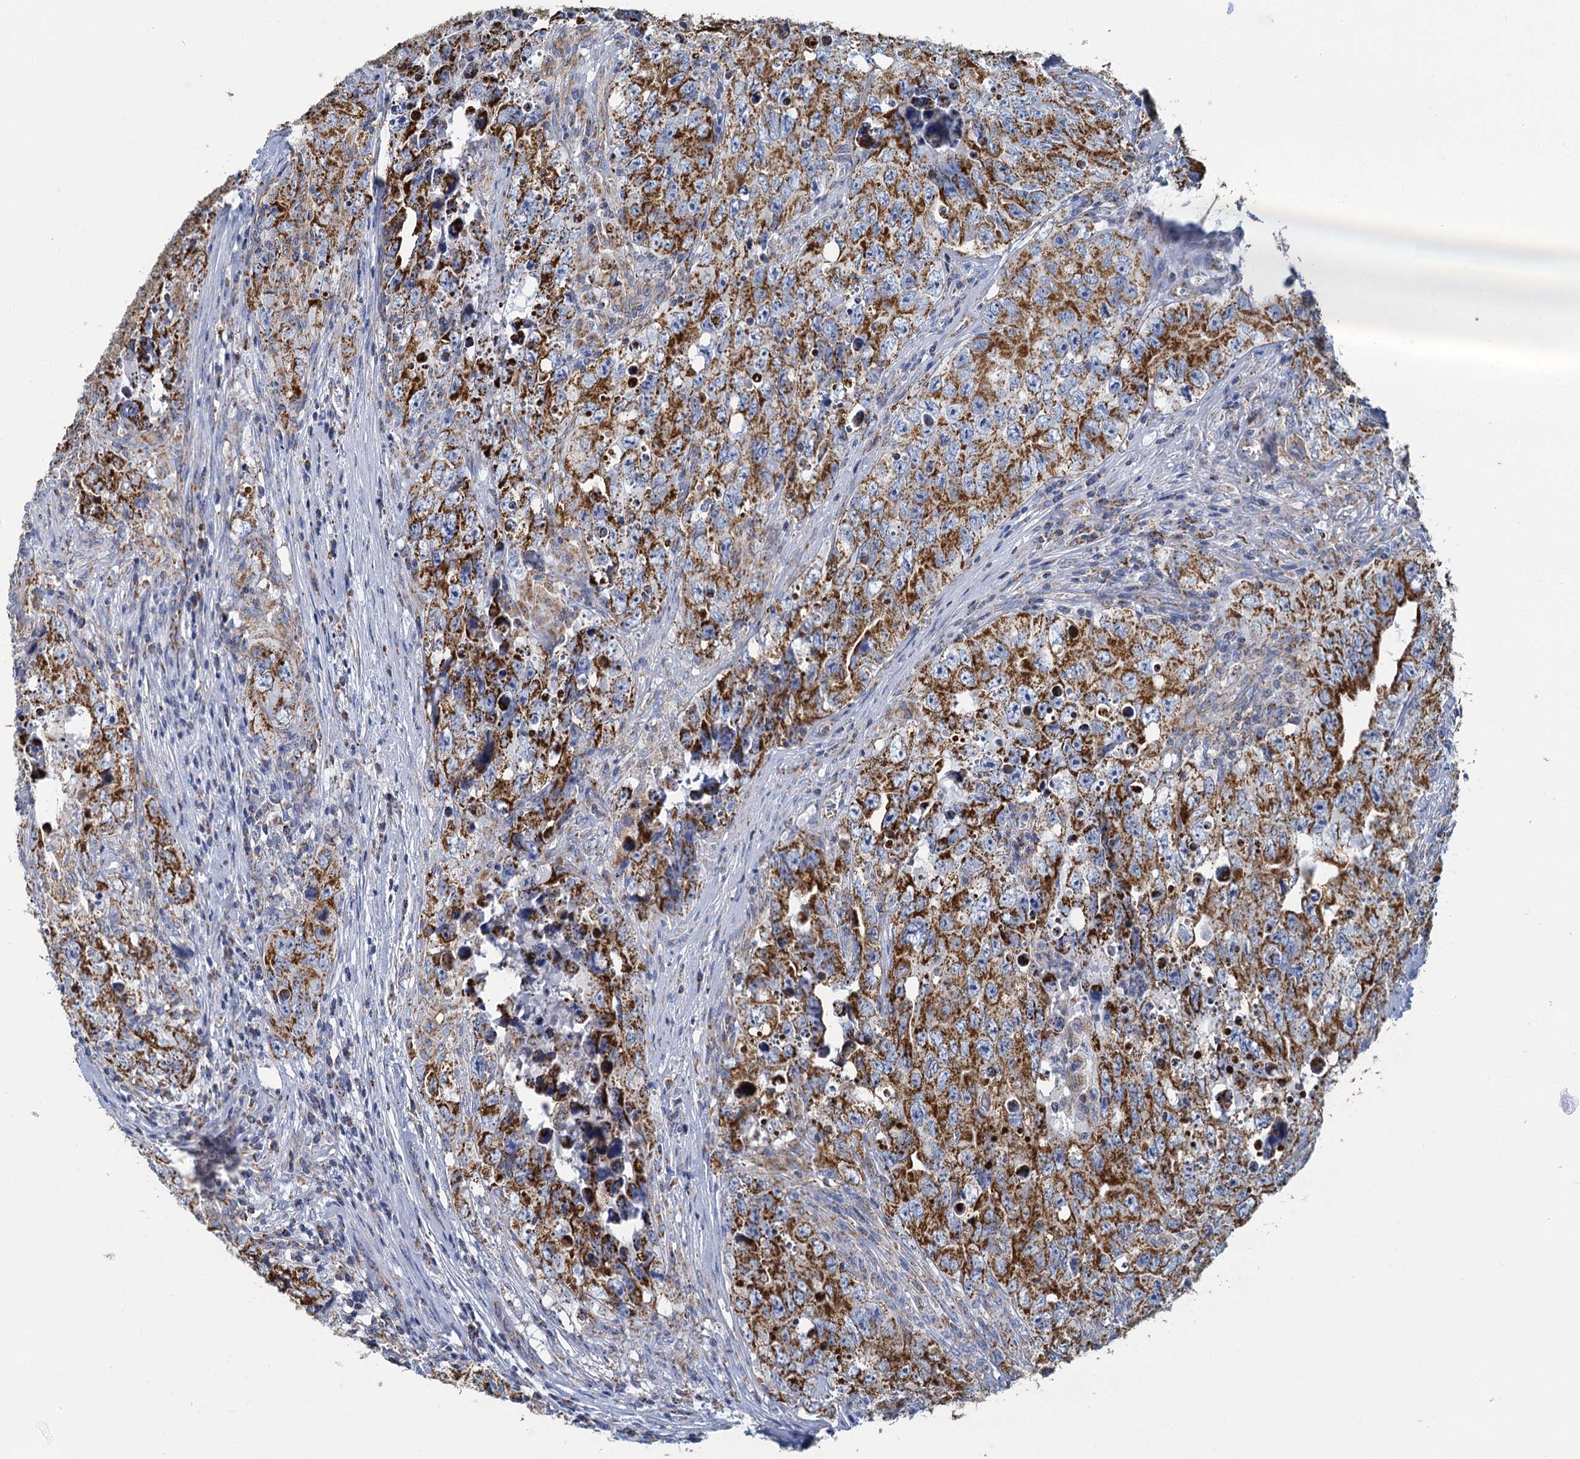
{"staining": {"intensity": "strong", "quantity": ">75%", "location": "cytoplasmic/membranous"}, "tissue": "testis cancer", "cell_type": "Tumor cells", "image_type": "cancer", "snomed": [{"axis": "morphology", "description": "Seminoma, NOS"}, {"axis": "morphology", "description": "Carcinoma, Embryonal, NOS"}, {"axis": "topography", "description": "Testis"}], "caption": "The image reveals staining of testis cancer, revealing strong cytoplasmic/membranous protein expression (brown color) within tumor cells.", "gene": "CCP110", "patient": {"sex": "male", "age": 43}}